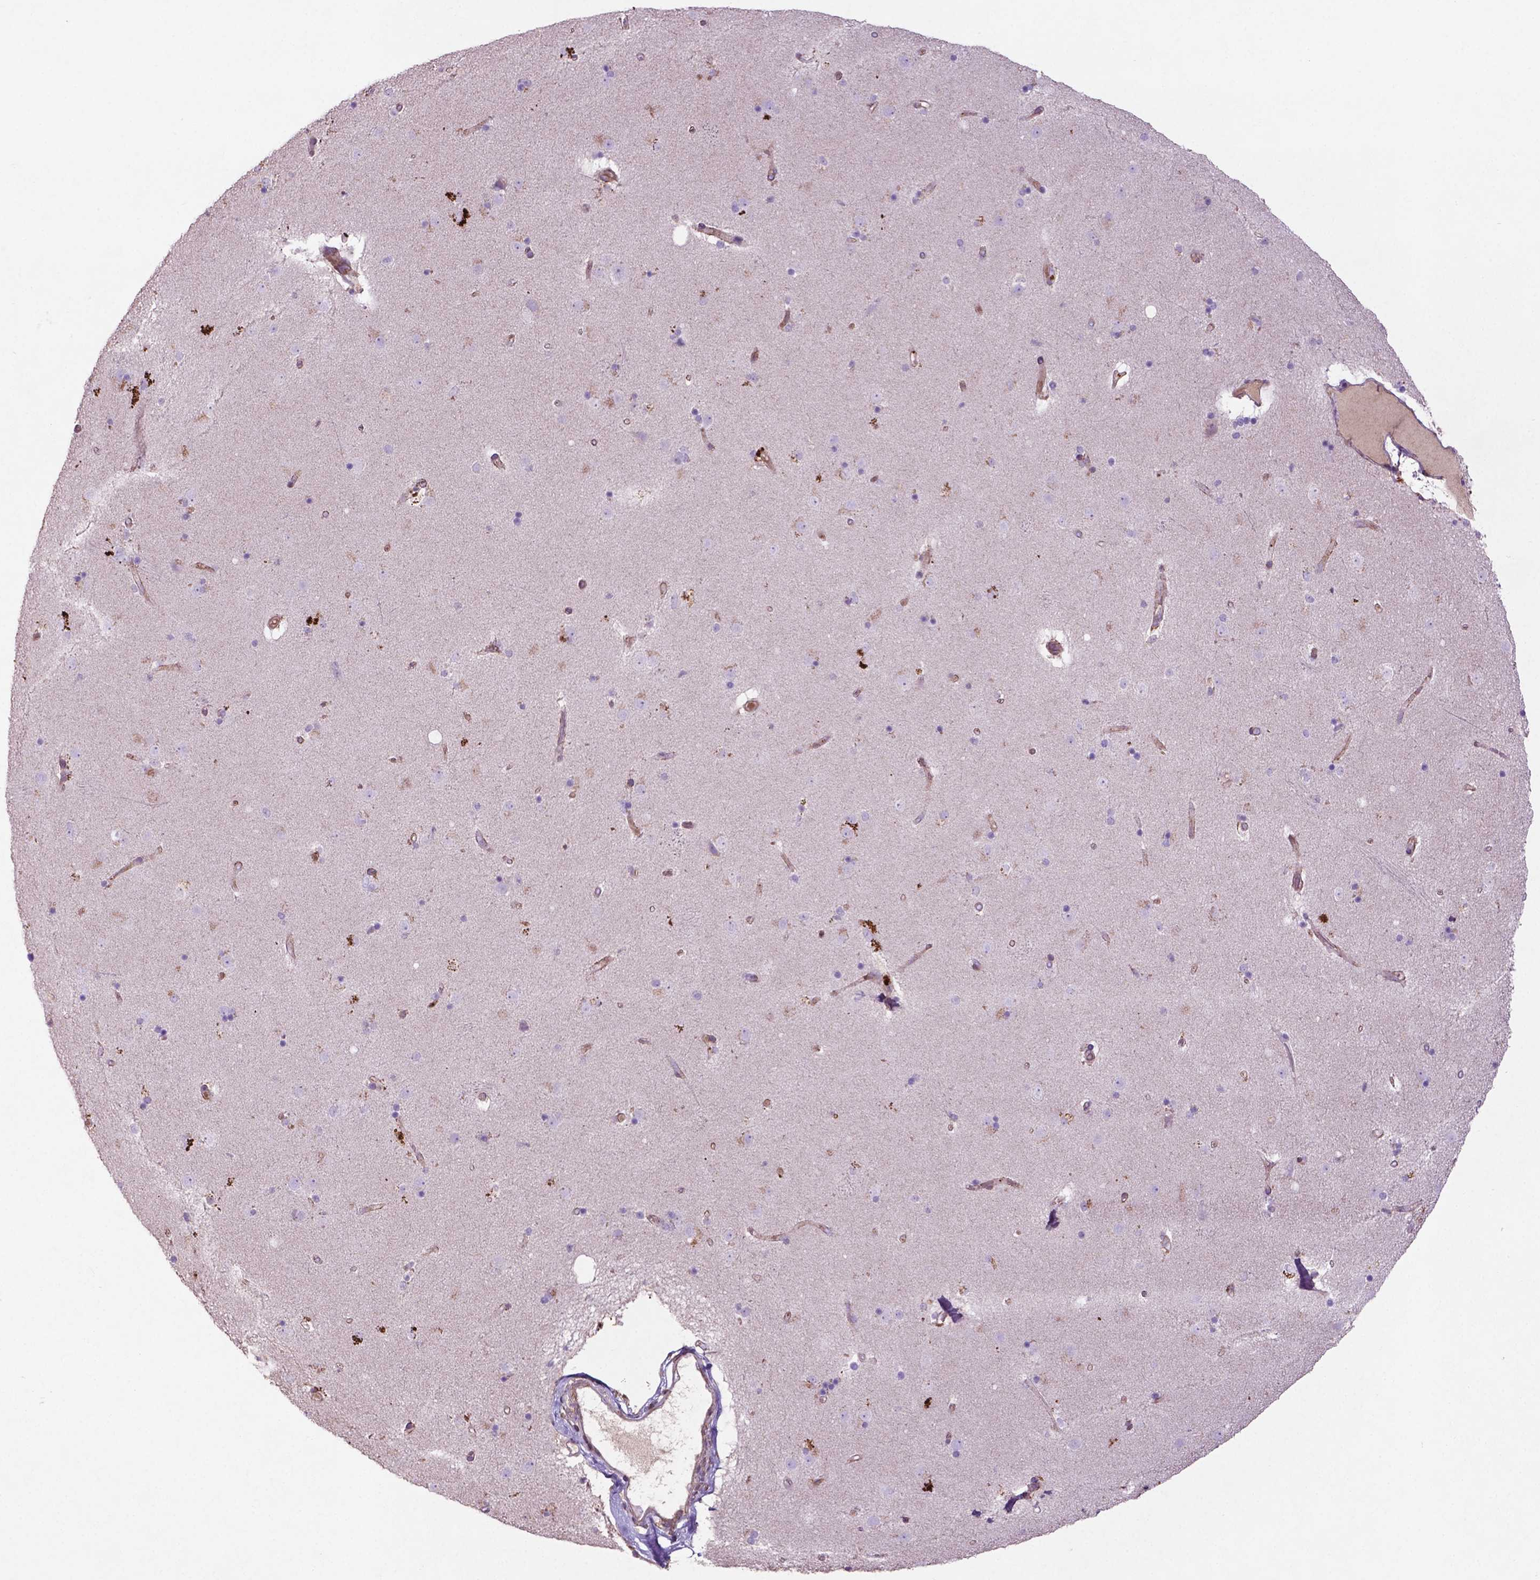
{"staining": {"intensity": "negative", "quantity": "none", "location": "none"}, "tissue": "caudate", "cell_type": "Glial cells", "image_type": "normal", "snomed": [{"axis": "morphology", "description": "Normal tissue, NOS"}, {"axis": "topography", "description": "Lateral ventricle wall"}], "caption": "DAB immunohistochemical staining of normal caudate demonstrates no significant expression in glial cells.", "gene": "BMP4", "patient": {"sex": "female", "age": 71}}